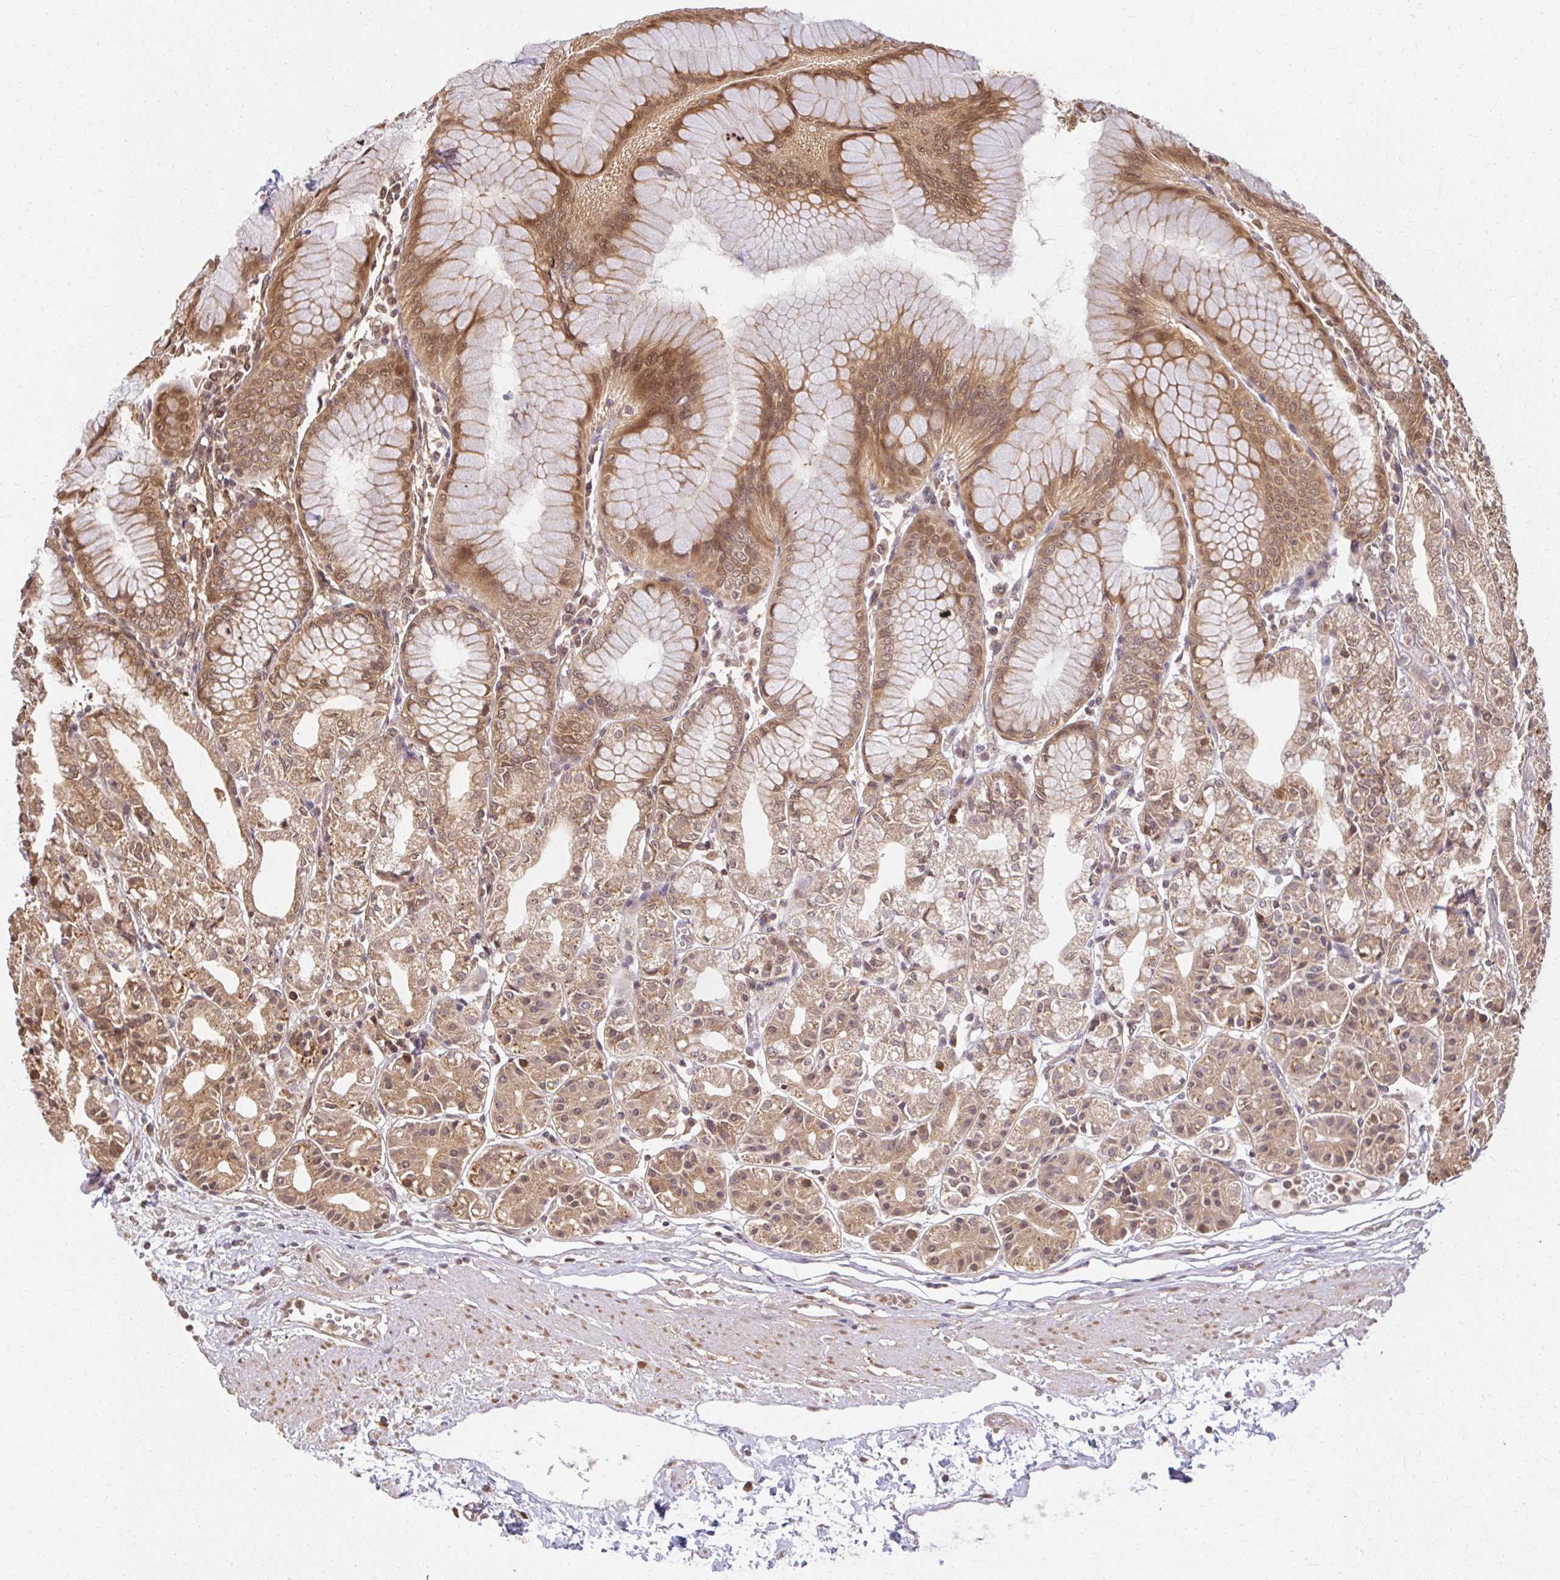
{"staining": {"intensity": "moderate", "quantity": ">75%", "location": "cytoplasmic/membranous,nuclear"}, "tissue": "stomach", "cell_type": "Glandular cells", "image_type": "normal", "snomed": [{"axis": "morphology", "description": "Normal tissue, NOS"}, {"axis": "topography", "description": "Stomach"}], "caption": "Stomach stained for a protein (brown) displays moderate cytoplasmic/membranous,nuclear positive positivity in approximately >75% of glandular cells.", "gene": "LARS2", "patient": {"sex": "female", "age": 57}}